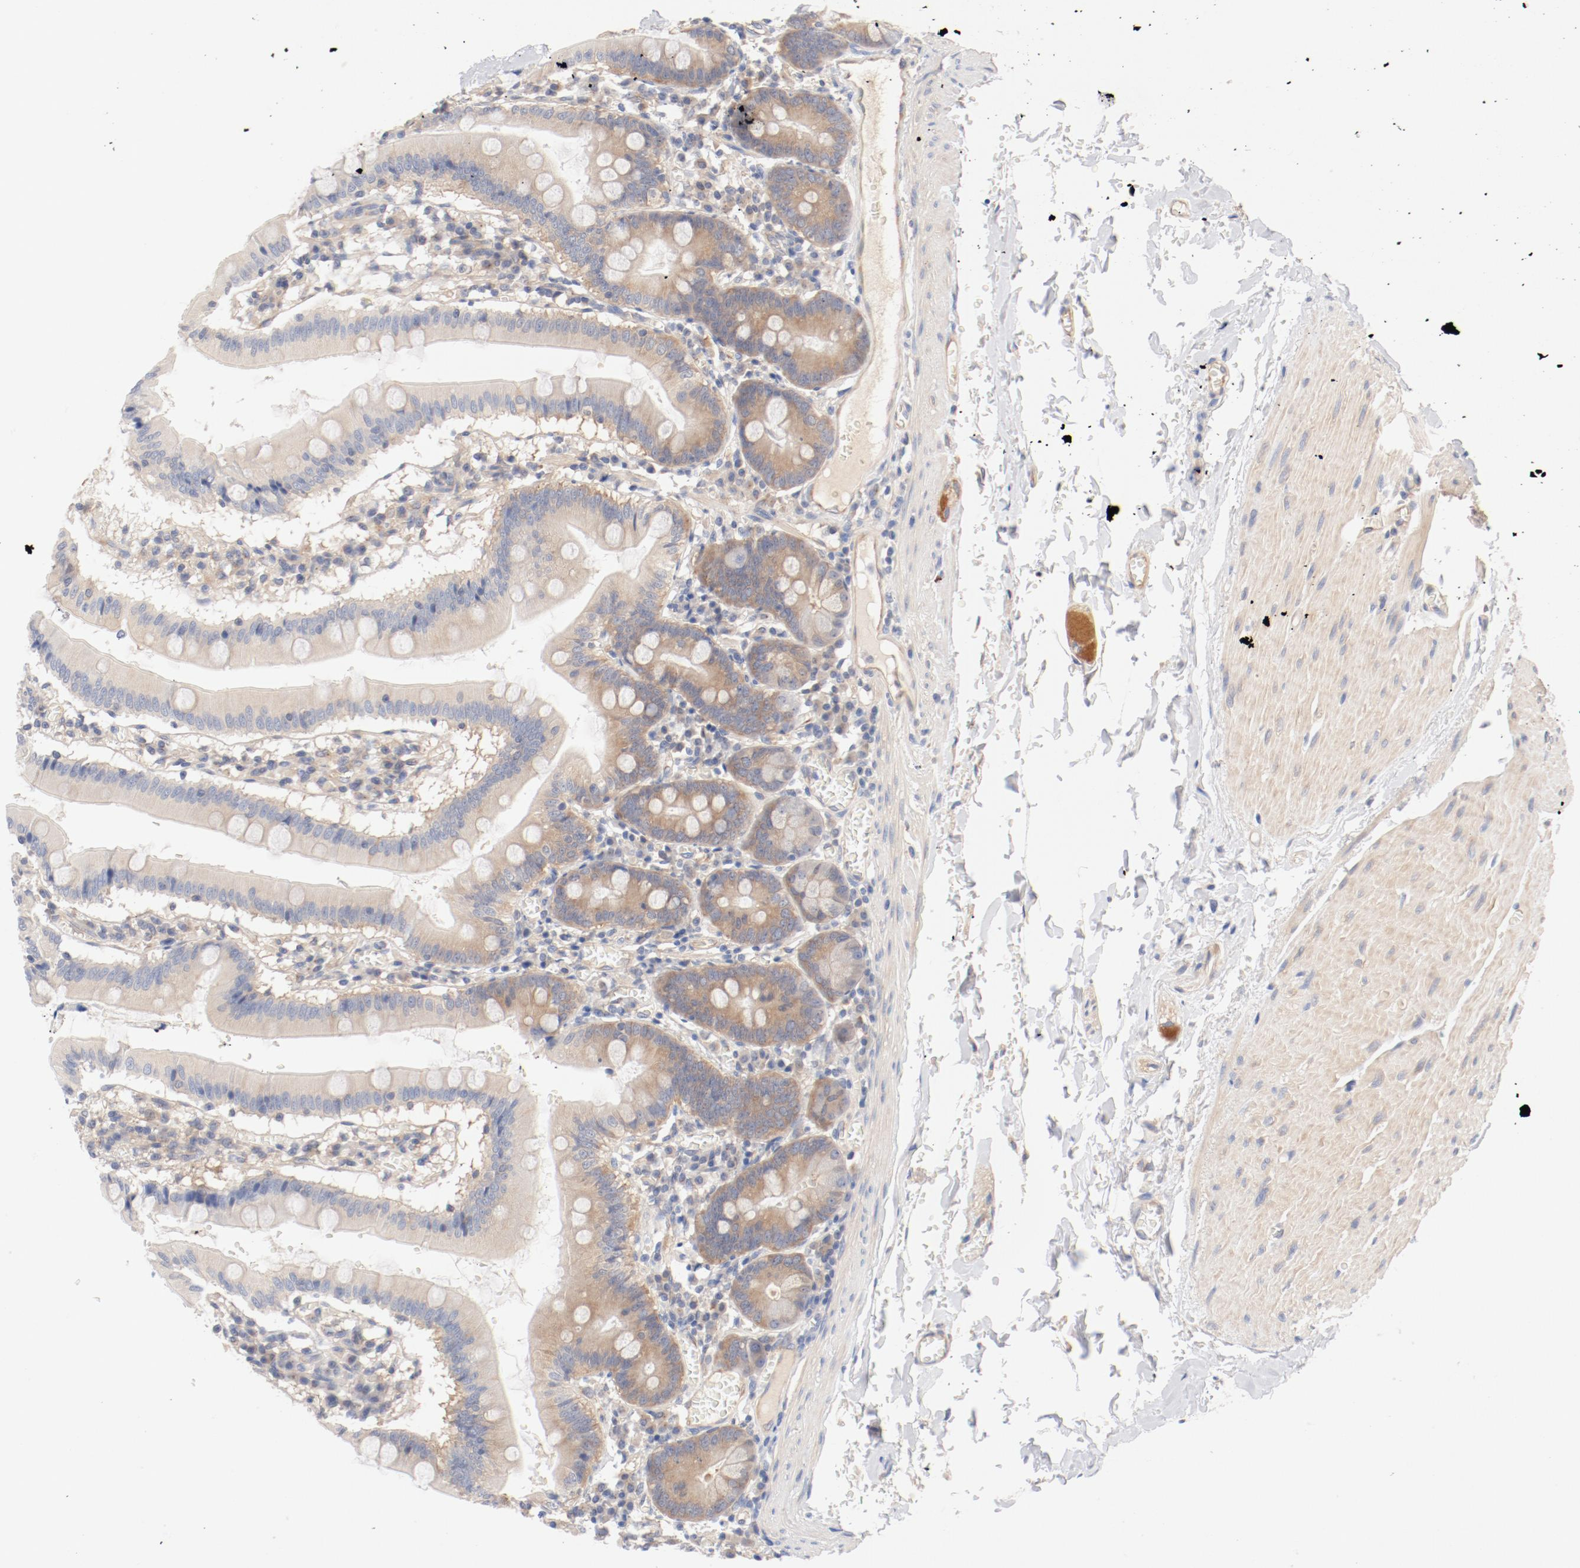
{"staining": {"intensity": "moderate", "quantity": "<25%", "location": "cytoplasmic/membranous"}, "tissue": "small intestine", "cell_type": "Glandular cells", "image_type": "normal", "snomed": [{"axis": "morphology", "description": "Normal tissue, NOS"}, {"axis": "topography", "description": "Small intestine"}], "caption": "Small intestine stained with IHC demonstrates moderate cytoplasmic/membranous staining in approximately <25% of glandular cells.", "gene": "DYNC1H1", "patient": {"sex": "male", "age": 71}}